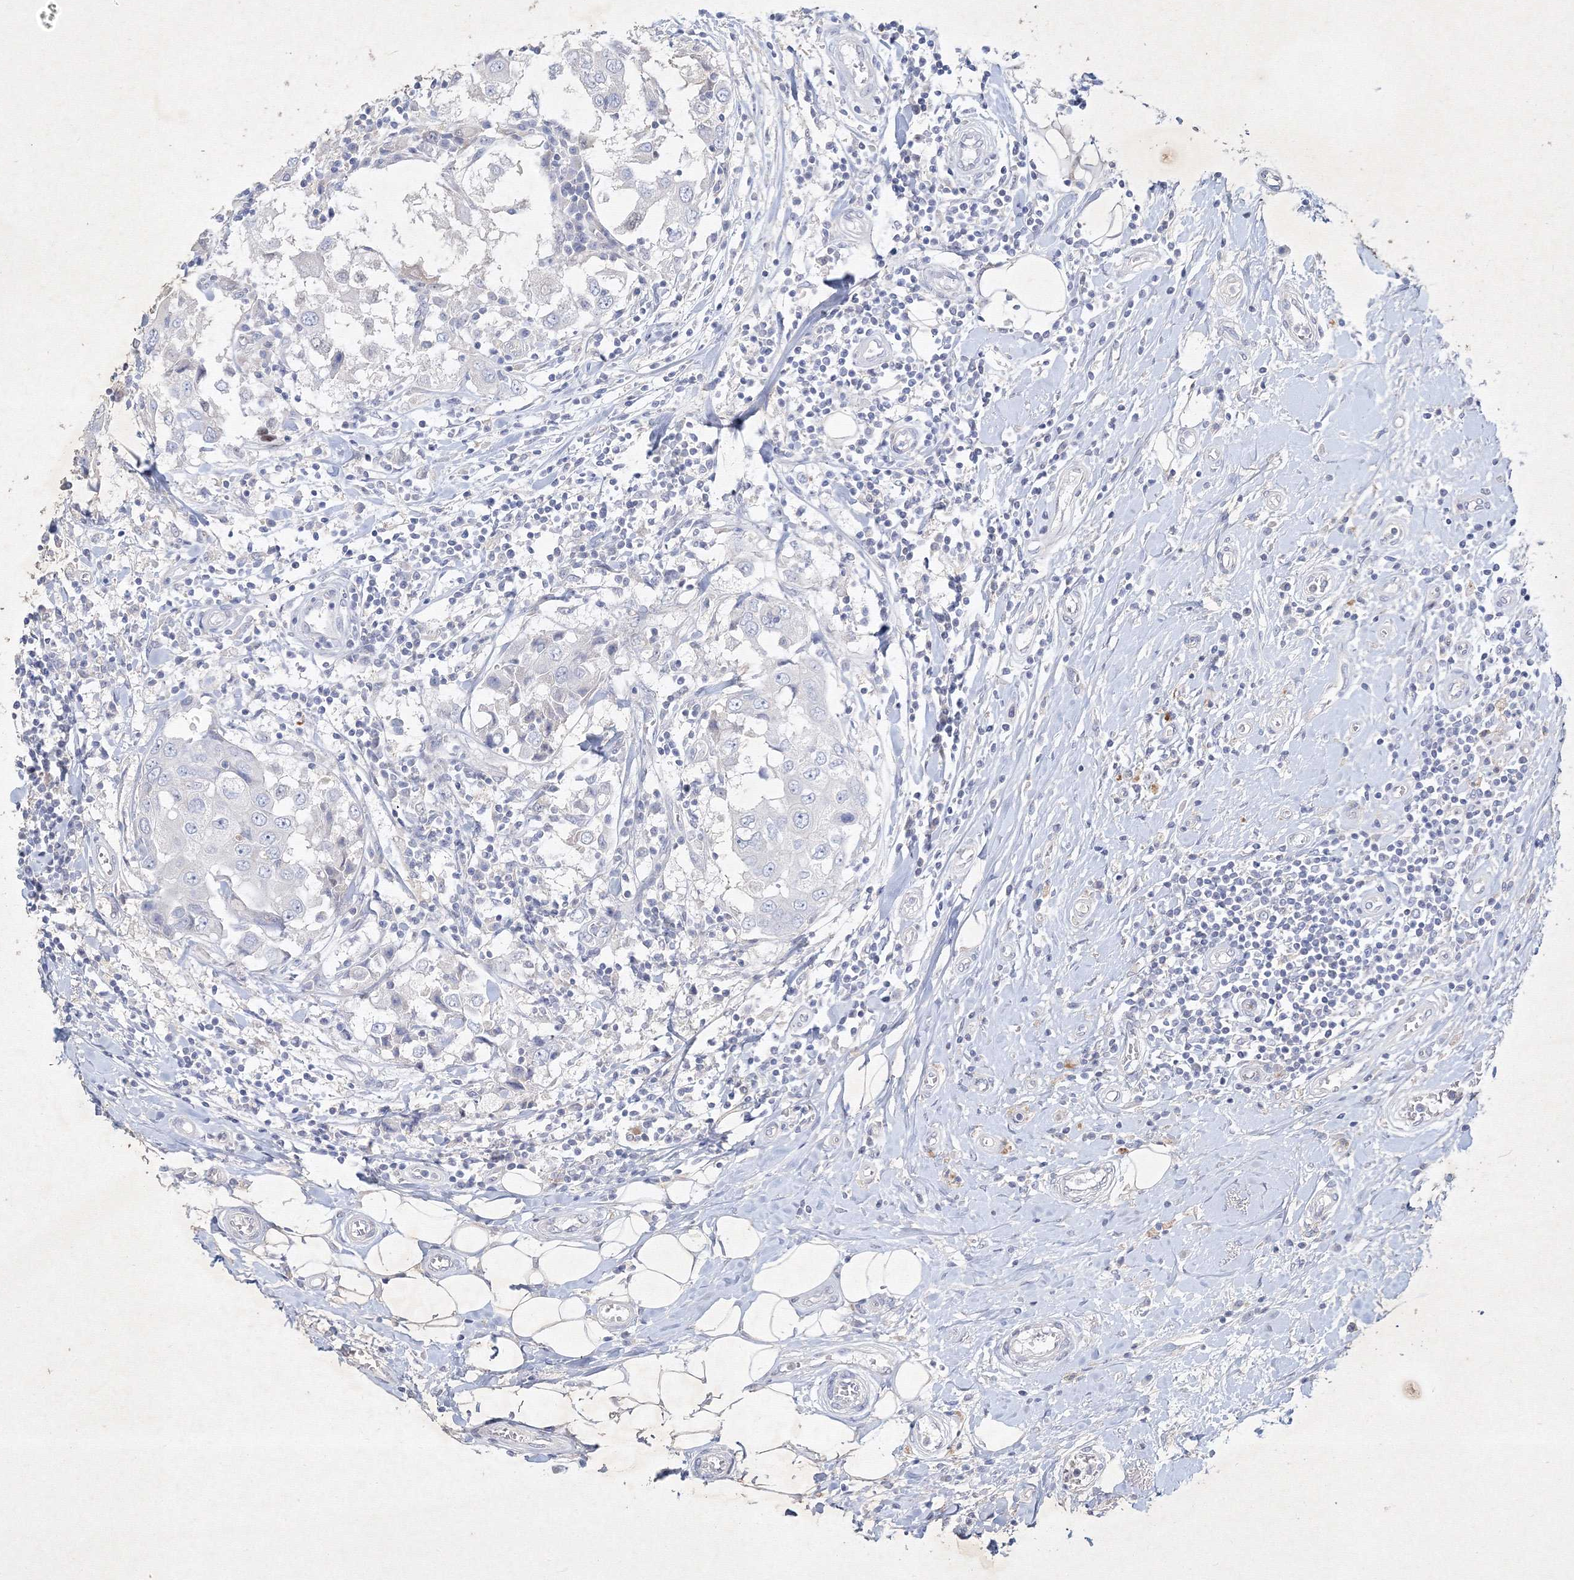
{"staining": {"intensity": "negative", "quantity": "none", "location": "none"}, "tissue": "breast cancer", "cell_type": "Tumor cells", "image_type": "cancer", "snomed": [{"axis": "morphology", "description": "Duct carcinoma"}, {"axis": "topography", "description": "Breast"}], "caption": "The photomicrograph demonstrates no staining of tumor cells in breast invasive ductal carcinoma.", "gene": "CXXC4", "patient": {"sex": "female", "age": 27}}